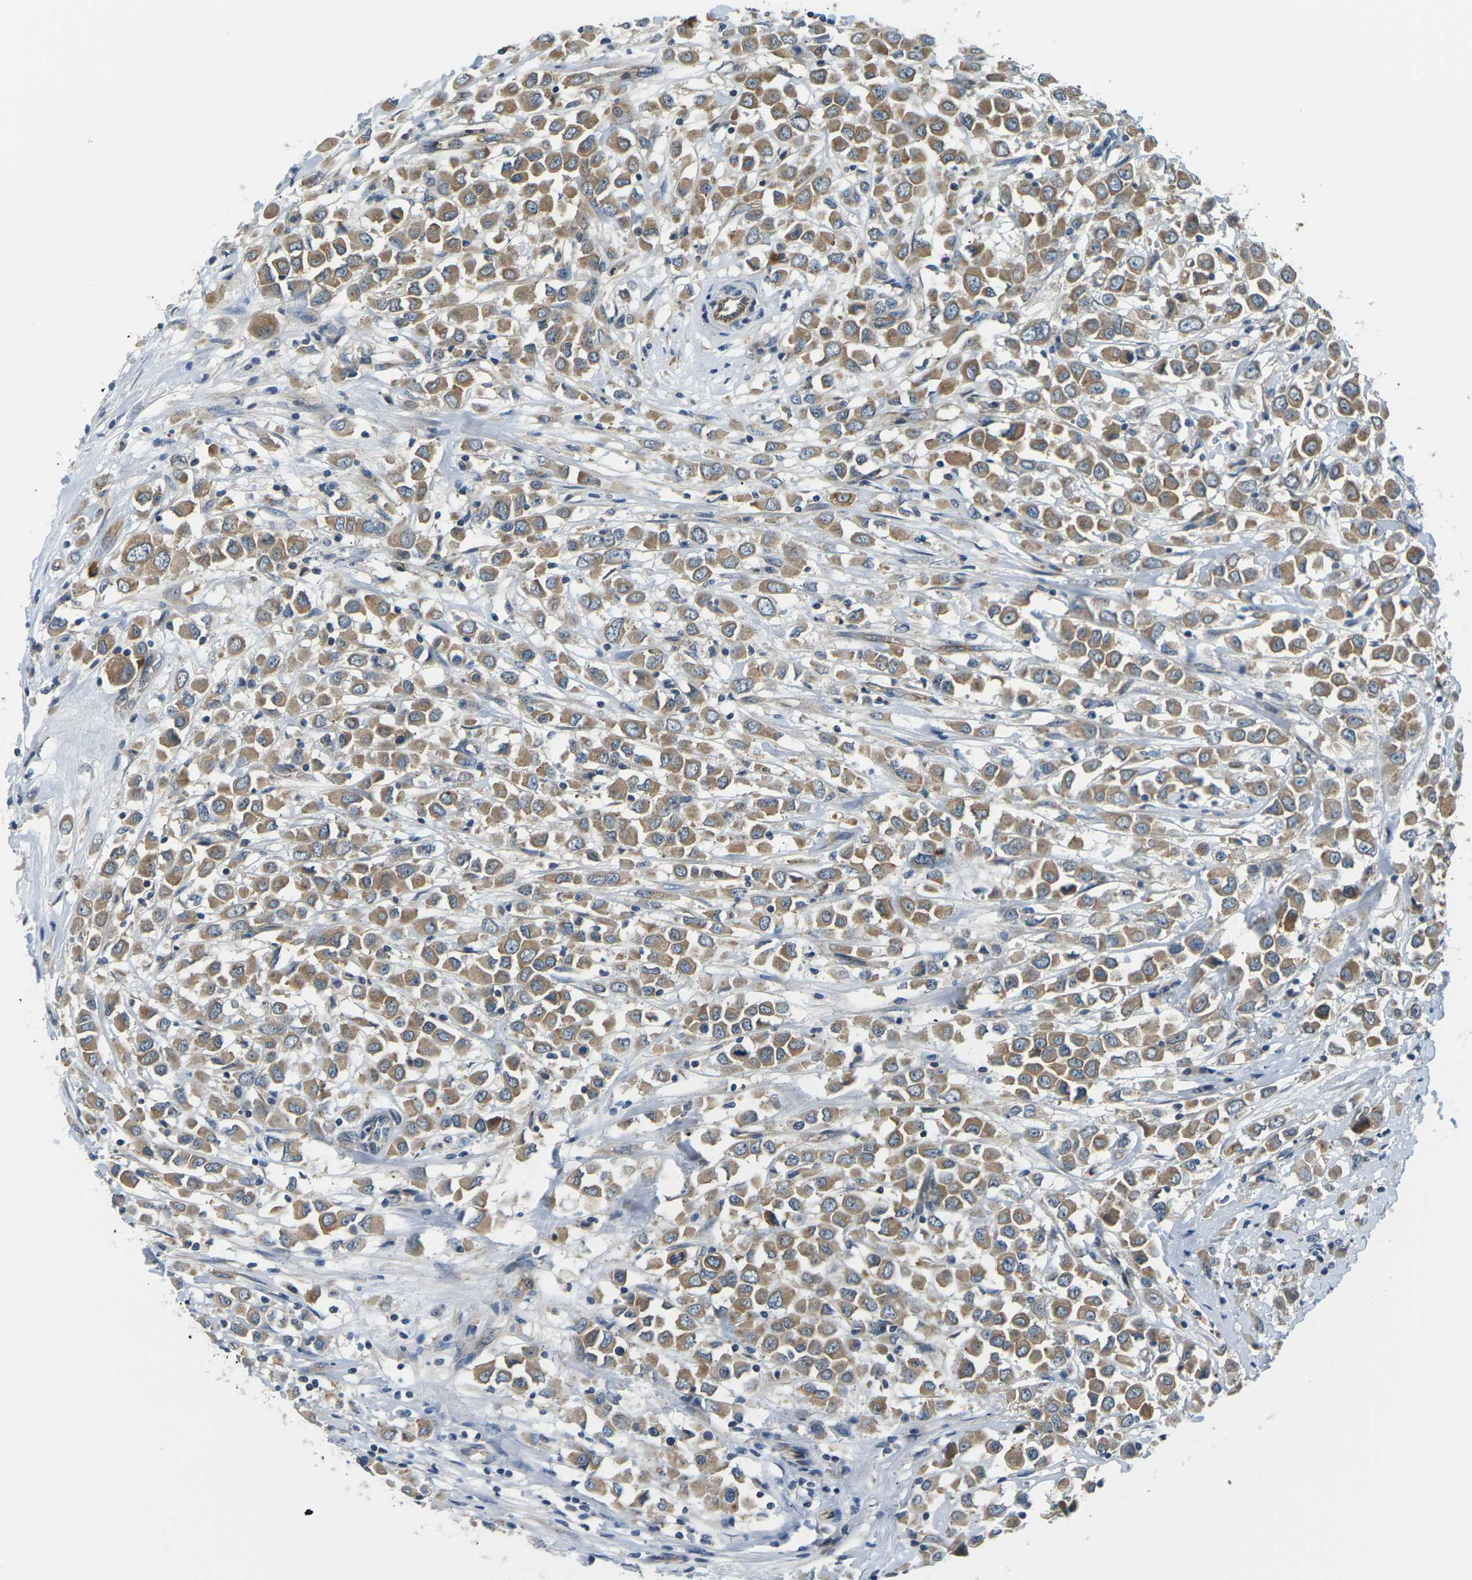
{"staining": {"intensity": "moderate", "quantity": ">75%", "location": "cytoplasmic/membranous"}, "tissue": "breast cancer", "cell_type": "Tumor cells", "image_type": "cancer", "snomed": [{"axis": "morphology", "description": "Duct carcinoma"}, {"axis": "topography", "description": "Breast"}], "caption": "Approximately >75% of tumor cells in human breast cancer (invasive ductal carcinoma) demonstrate moderate cytoplasmic/membranous protein positivity as visualized by brown immunohistochemical staining.", "gene": "SLC13A3", "patient": {"sex": "female", "age": 61}}